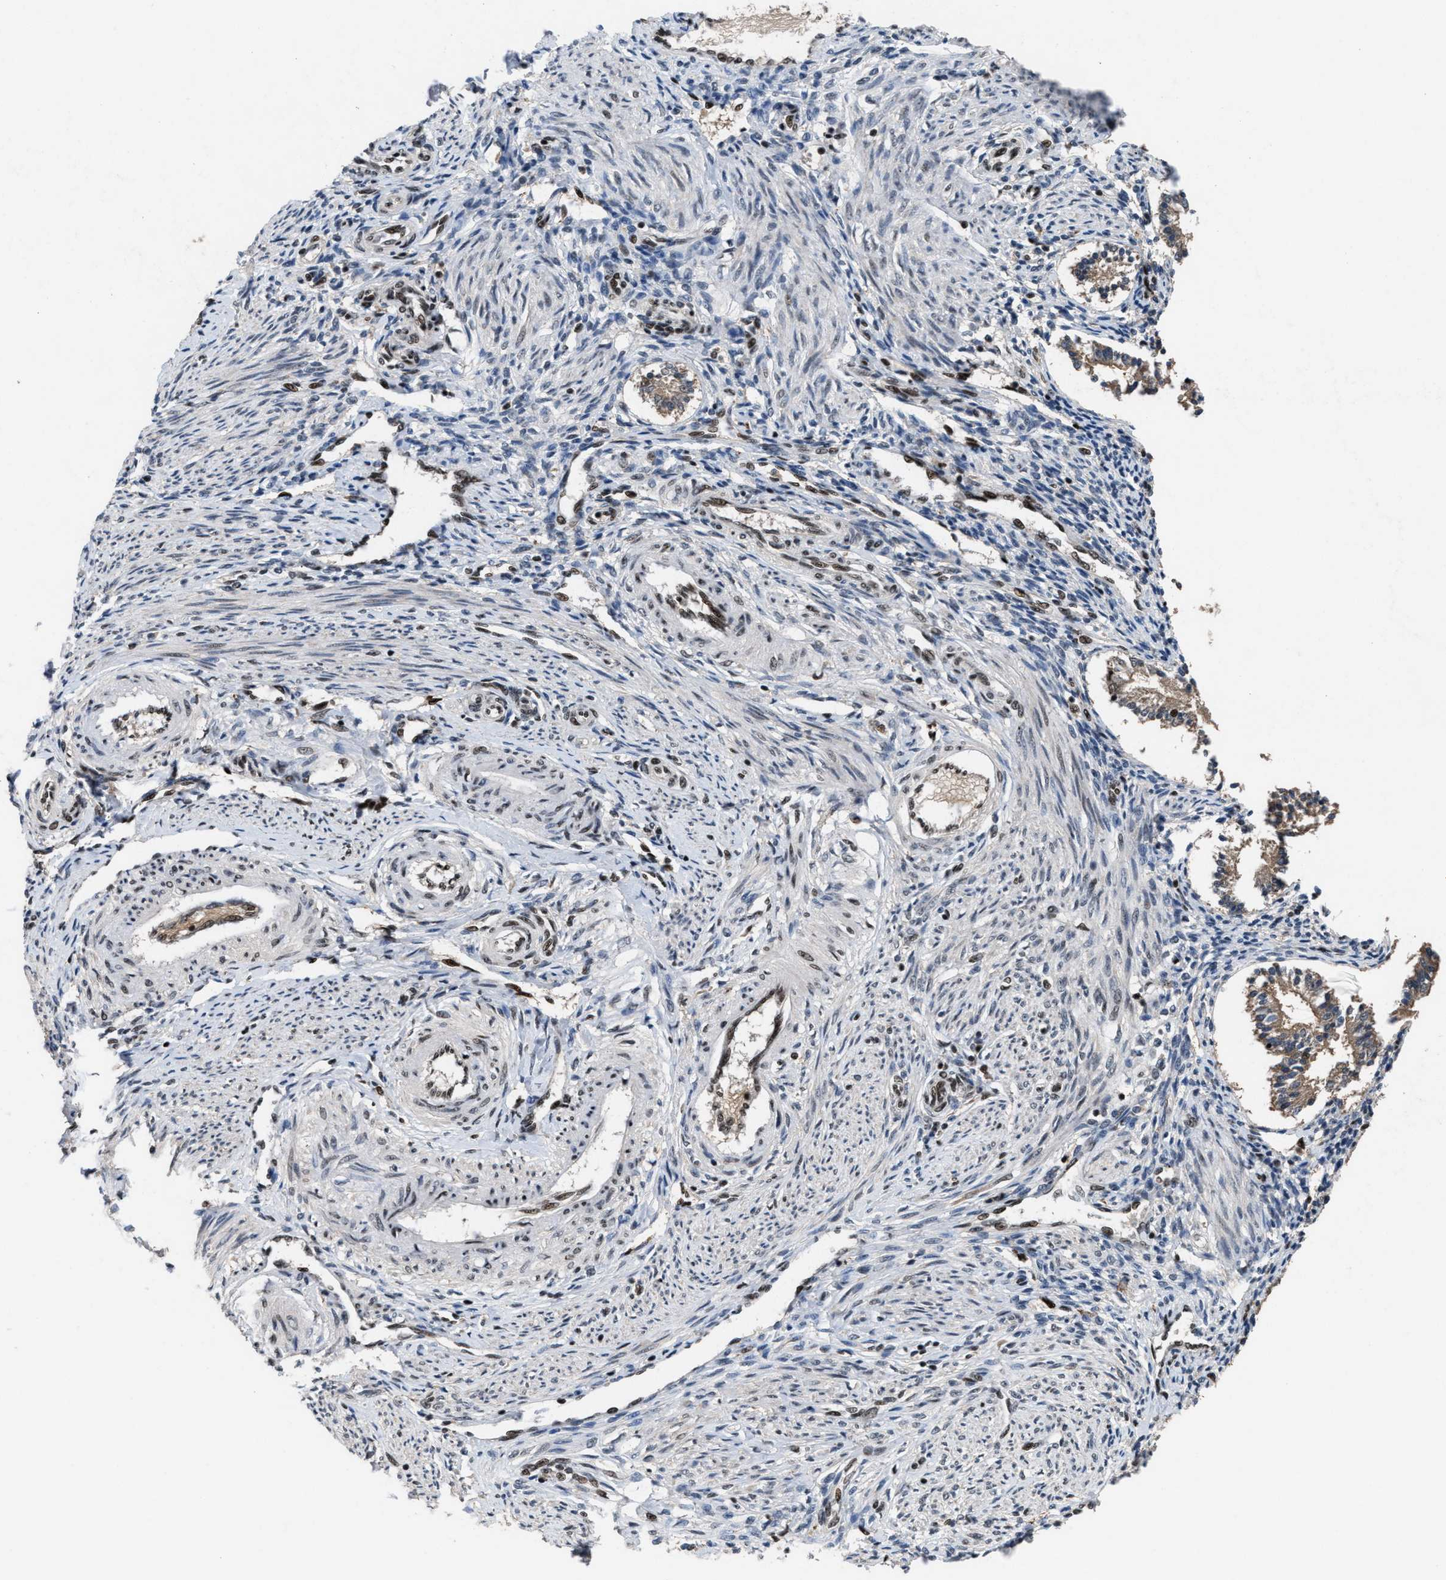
{"staining": {"intensity": "moderate", "quantity": "25%-75%", "location": "nuclear"}, "tissue": "endometrium", "cell_type": "Cells in endometrial stroma", "image_type": "normal", "snomed": [{"axis": "morphology", "description": "Normal tissue, NOS"}, {"axis": "topography", "description": "Endometrium"}], "caption": "A high-resolution histopathology image shows immunohistochemistry (IHC) staining of normal endometrium, which exhibits moderate nuclear expression in about 25%-75% of cells in endometrial stroma. (IHC, brightfield microscopy, high magnification).", "gene": "PRPF4", "patient": {"sex": "female", "age": 42}}